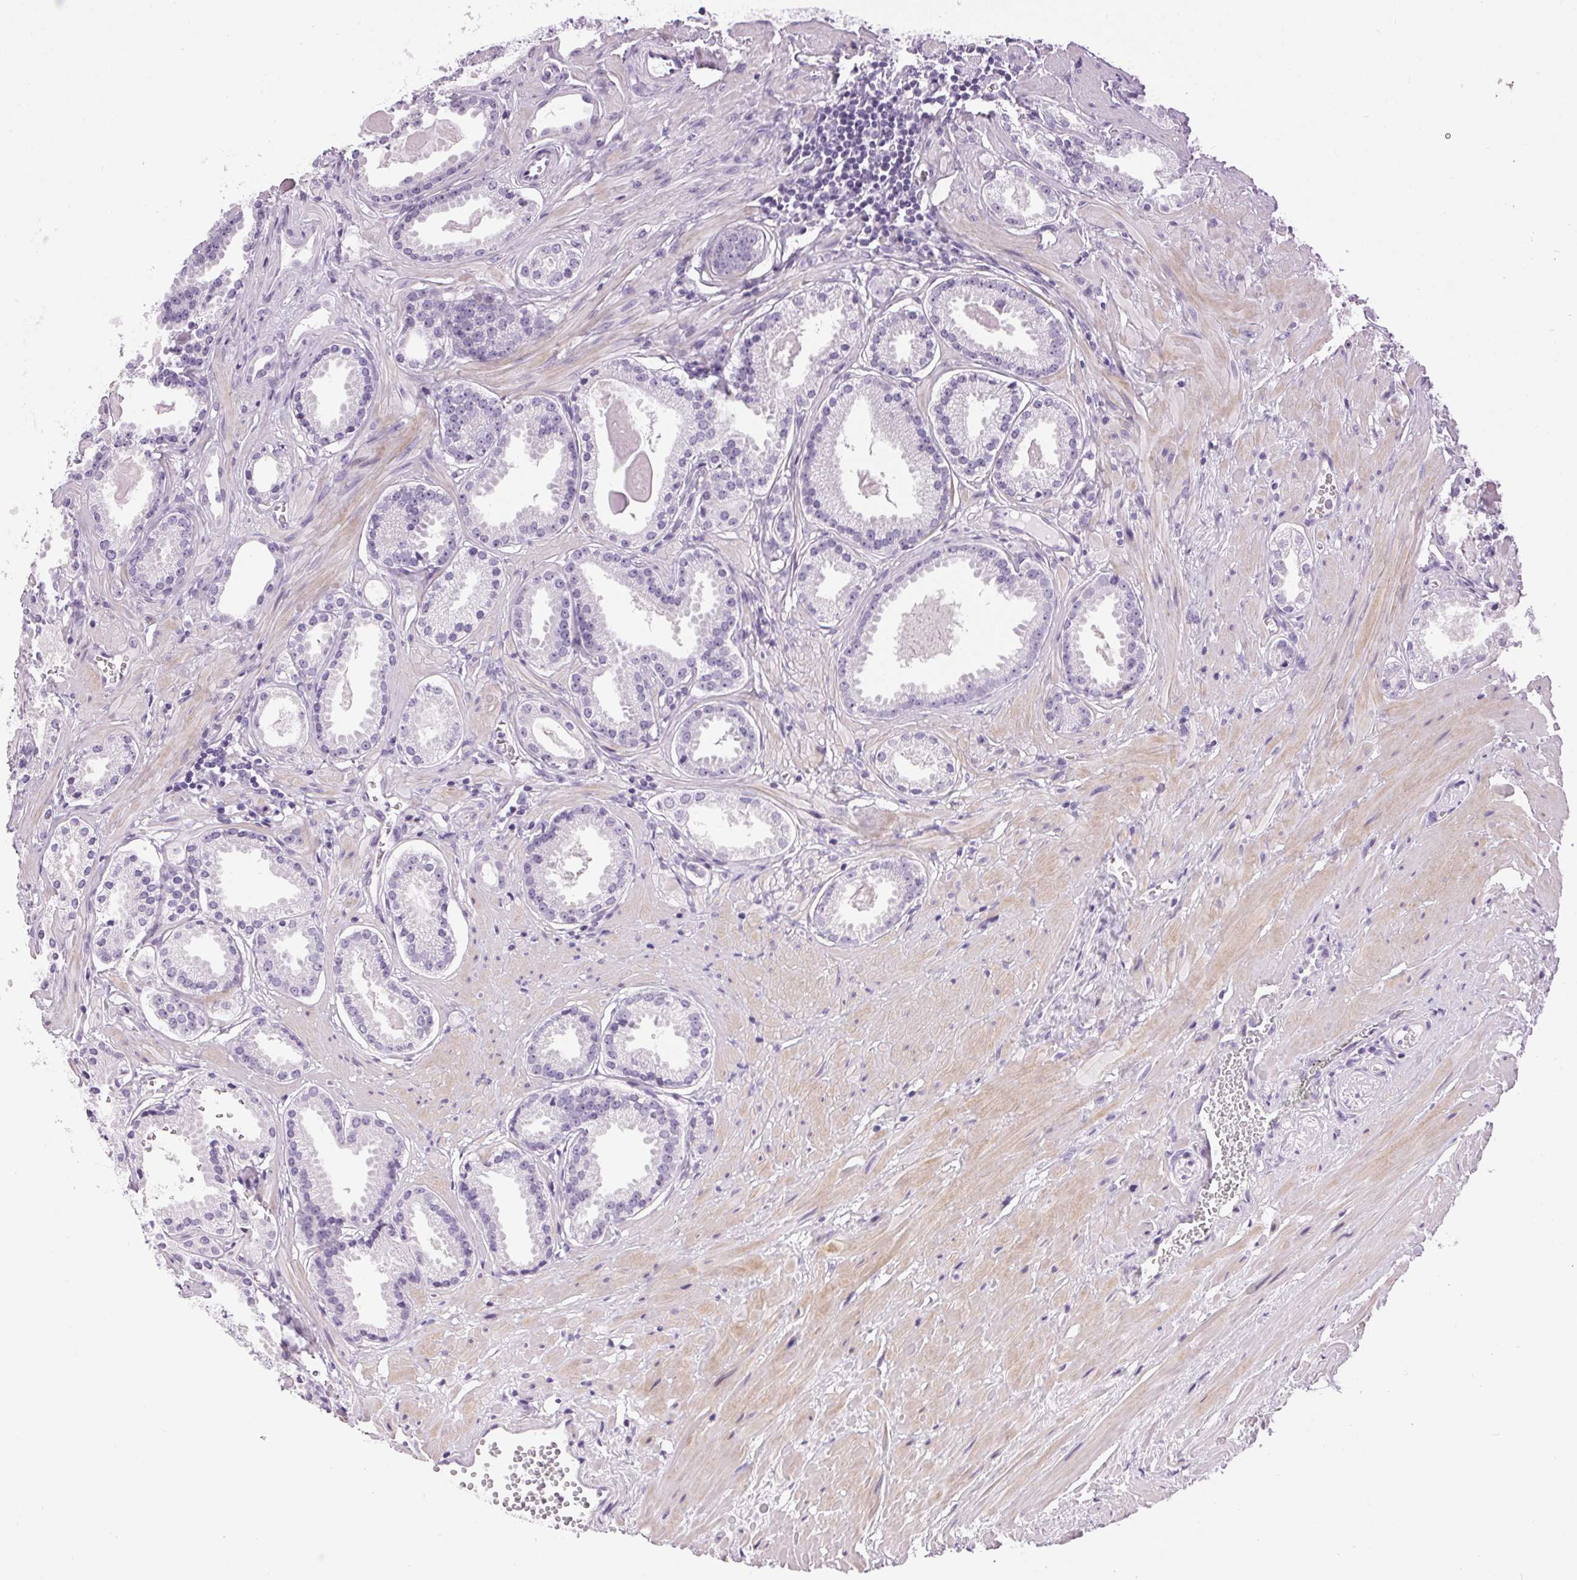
{"staining": {"intensity": "negative", "quantity": "none", "location": "none"}, "tissue": "prostate cancer", "cell_type": "Tumor cells", "image_type": "cancer", "snomed": [{"axis": "morphology", "description": "Adenocarcinoma, NOS"}, {"axis": "morphology", "description": "Adenocarcinoma, Low grade"}, {"axis": "topography", "description": "Prostate"}], "caption": "This is a image of immunohistochemistry staining of prostate cancer, which shows no staining in tumor cells. (Brightfield microscopy of DAB immunohistochemistry (IHC) at high magnification).", "gene": "SP7", "patient": {"sex": "male", "age": 64}}